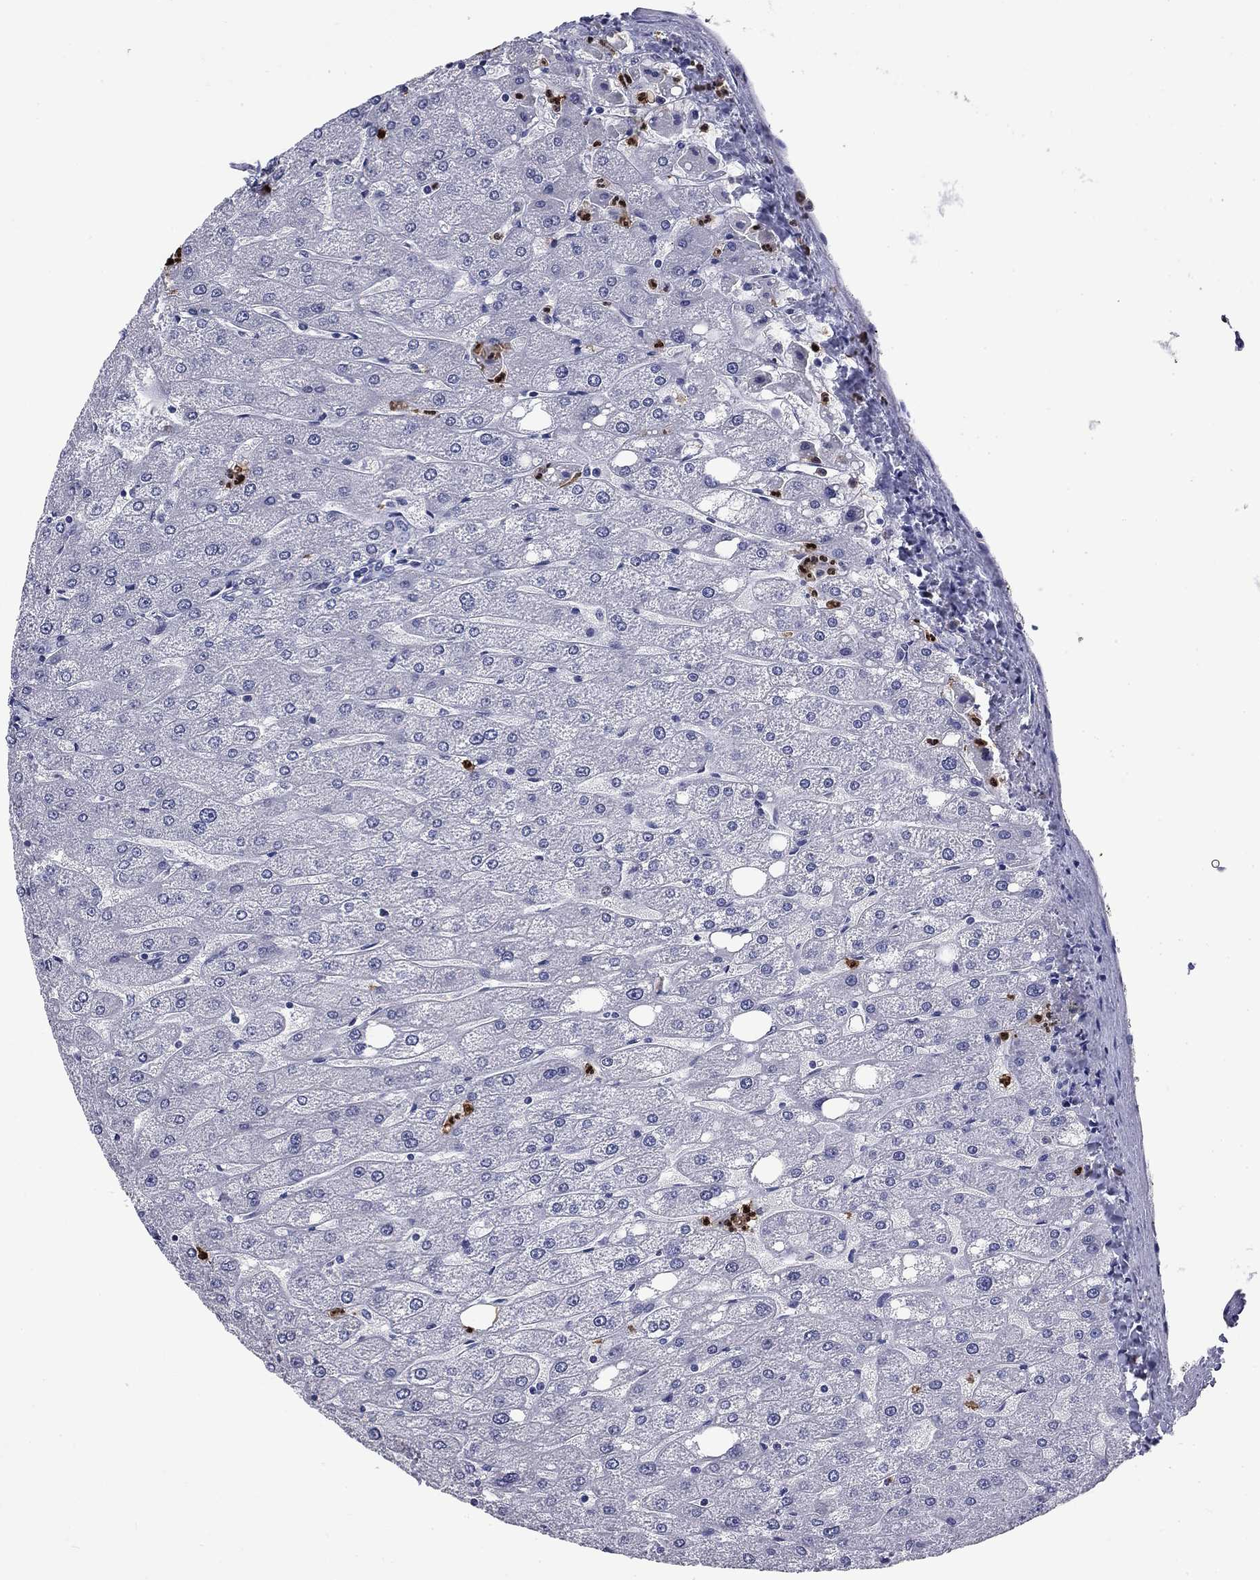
{"staining": {"intensity": "negative", "quantity": "none", "location": "none"}, "tissue": "liver", "cell_type": "Cholangiocytes", "image_type": "normal", "snomed": [{"axis": "morphology", "description": "Normal tissue, NOS"}, {"axis": "topography", "description": "Liver"}], "caption": "Immunohistochemistry (IHC) histopathology image of unremarkable liver: human liver stained with DAB demonstrates no significant protein staining in cholangiocytes.", "gene": "TRIM29", "patient": {"sex": "male", "age": 67}}